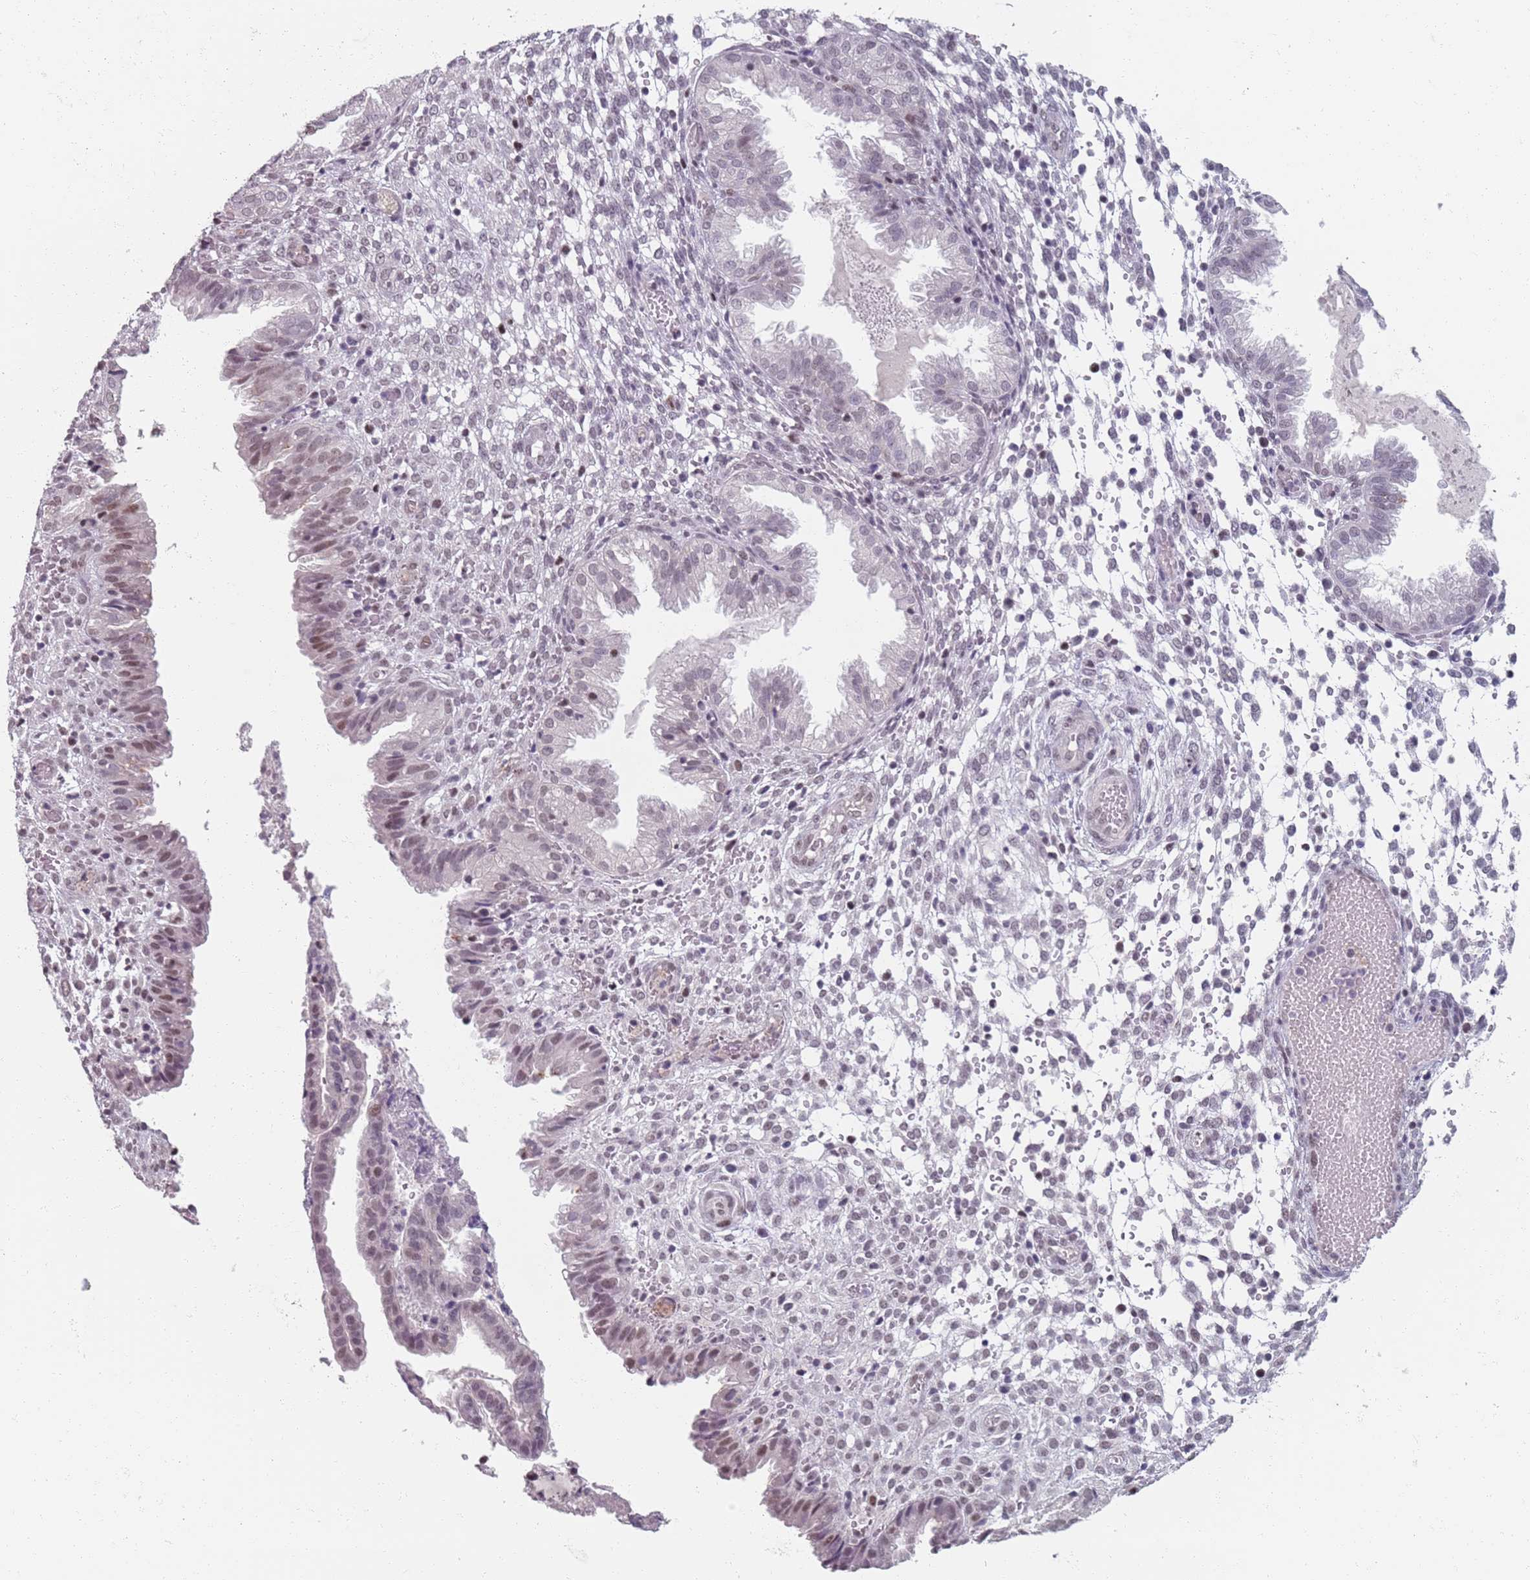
{"staining": {"intensity": "weak", "quantity": "<25%", "location": "nuclear"}, "tissue": "endometrium", "cell_type": "Cells in endometrial stroma", "image_type": "normal", "snomed": [{"axis": "morphology", "description": "Normal tissue, NOS"}, {"axis": "topography", "description": "Endometrium"}], "caption": "Cells in endometrial stroma show no significant protein expression in unremarkable endometrium. (DAB IHC with hematoxylin counter stain).", "gene": "SAMD1", "patient": {"sex": "female", "age": 33}}